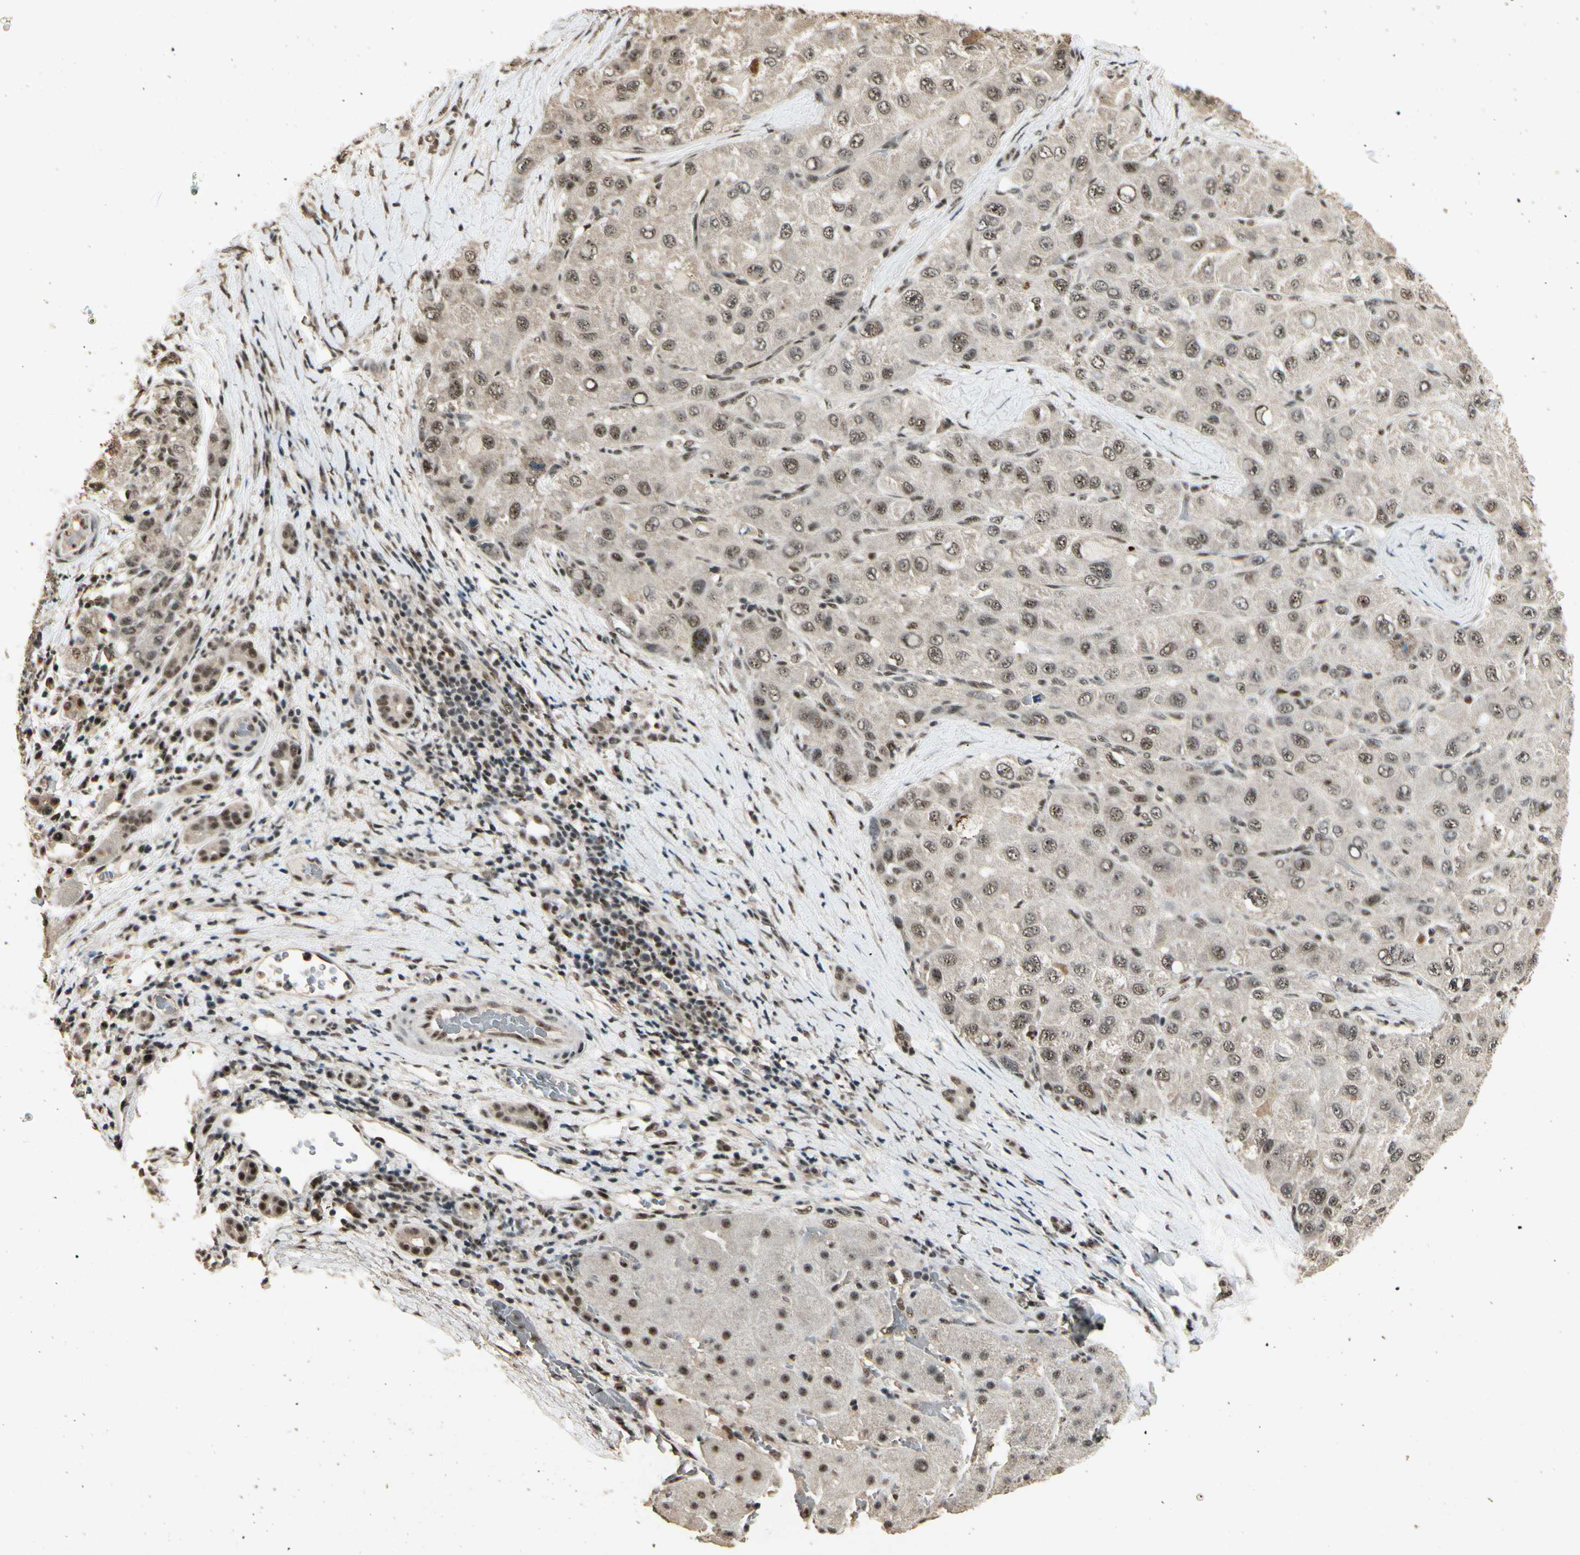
{"staining": {"intensity": "moderate", "quantity": ">75%", "location": "nuclear"}, "tissue": "liver cancer", "cell_type": "Tumor cells", "image_type": "cancer", "snomed": [{"axis": "morphology", "description": "Carcinoma, Hepatocellular, NOS"}, {"axis": "topography", "description": "Liver"}], "caption": "Immunohistochemical staining of liver cancer exhibits moderate nuclear protein expression in approximately >75% of tumor cells.", "gene": "RBM25", "patient": {"sex": "male", "age": 80}}